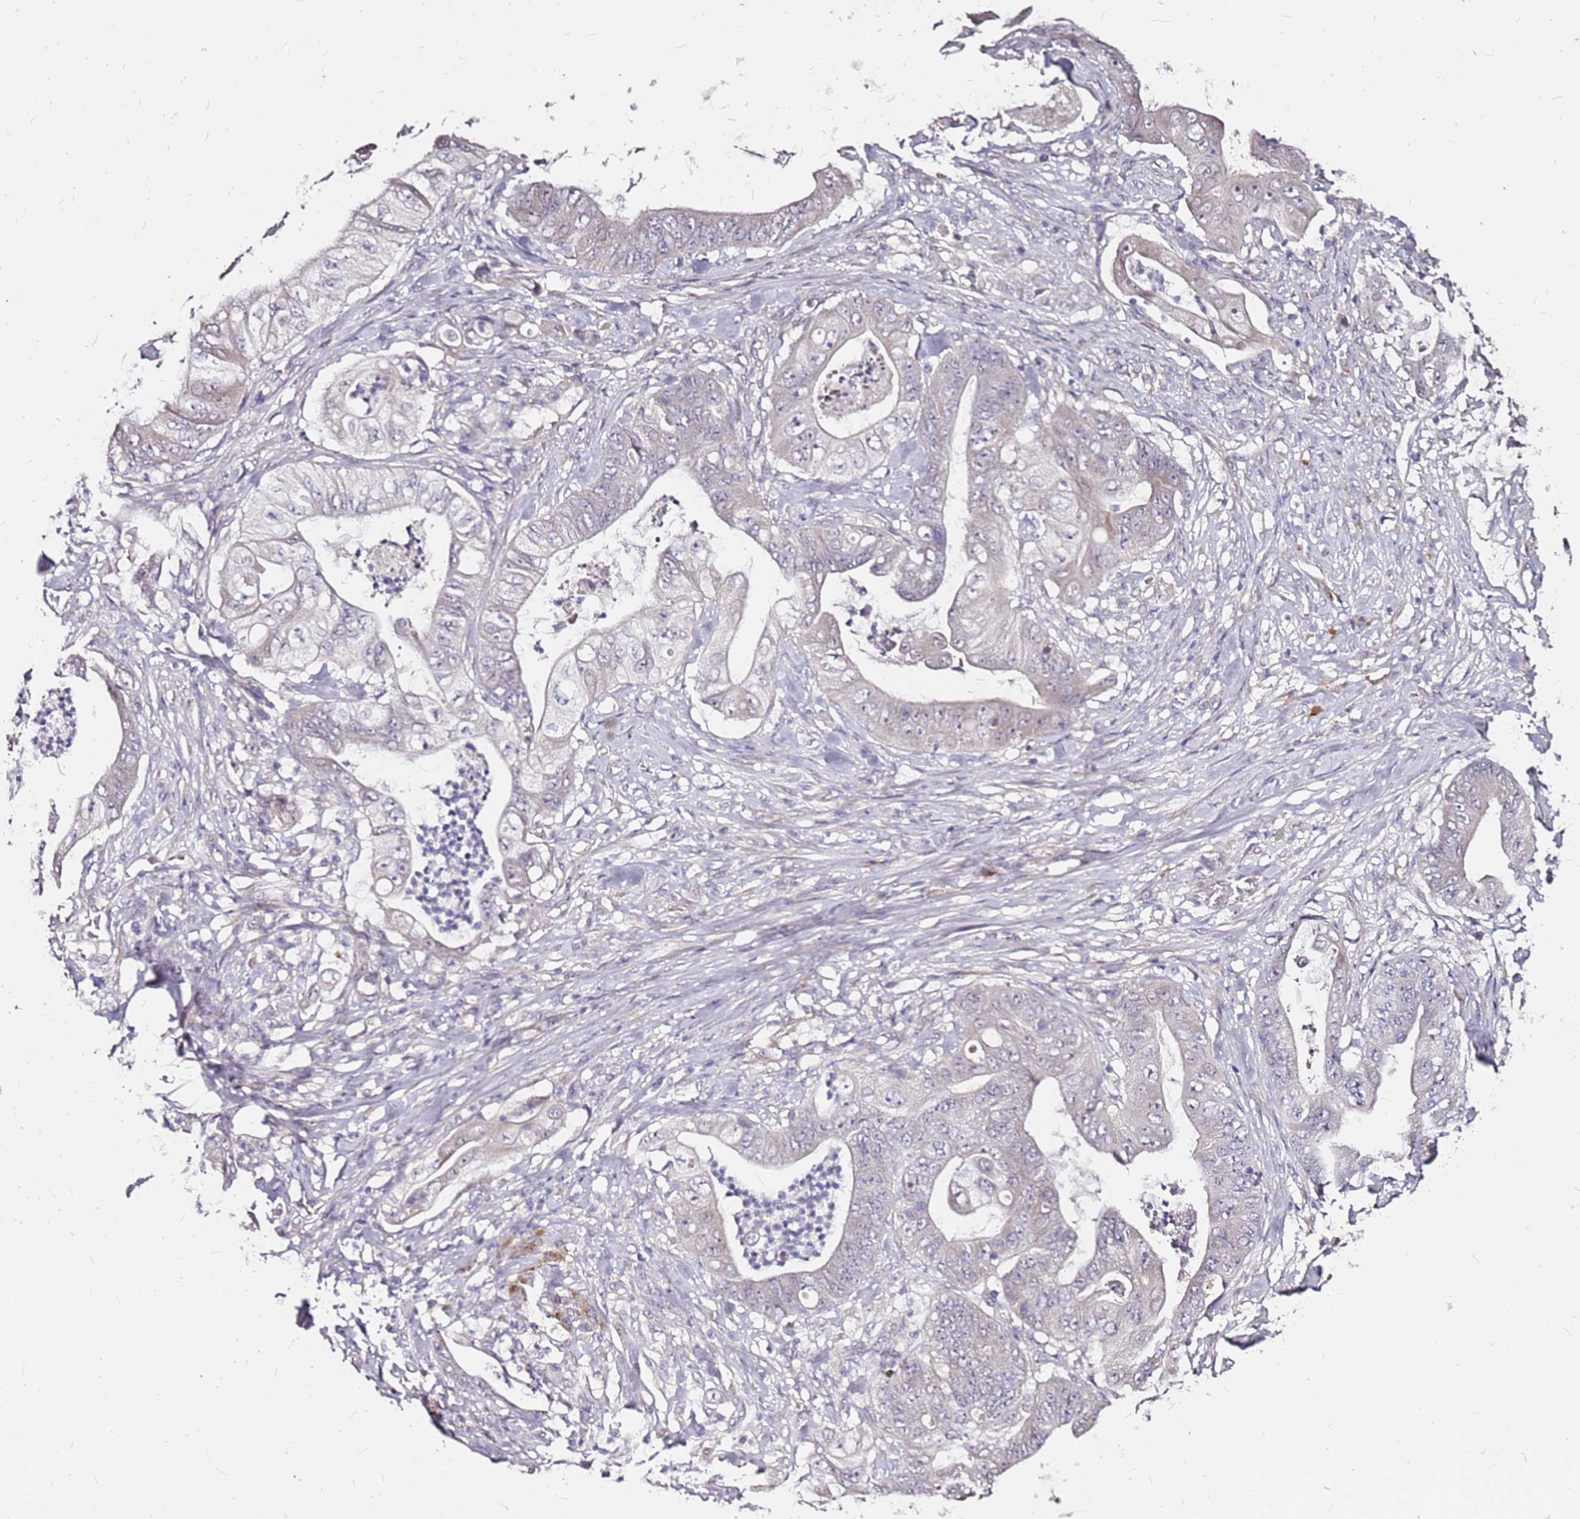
{"staining": {"intensity": "weak", "quantity": "<25%", "location": "cytoplasmic/membranous"}, "tissue": "stomach cancer", "cell_type": "Tumor cells", "image_type": "cancer", "snomed": [{"axis": "morphology", "description": "Adenocarcinoma, NOS"}, {"axis": "topography", "description": "Stomach"}], "caption": "Stomach cancer stained for a protein using immunohistochemistry shows no expression tumor cells.", "gene": "DCDC2C", "patient": {"sex": "female", "age": 73}}